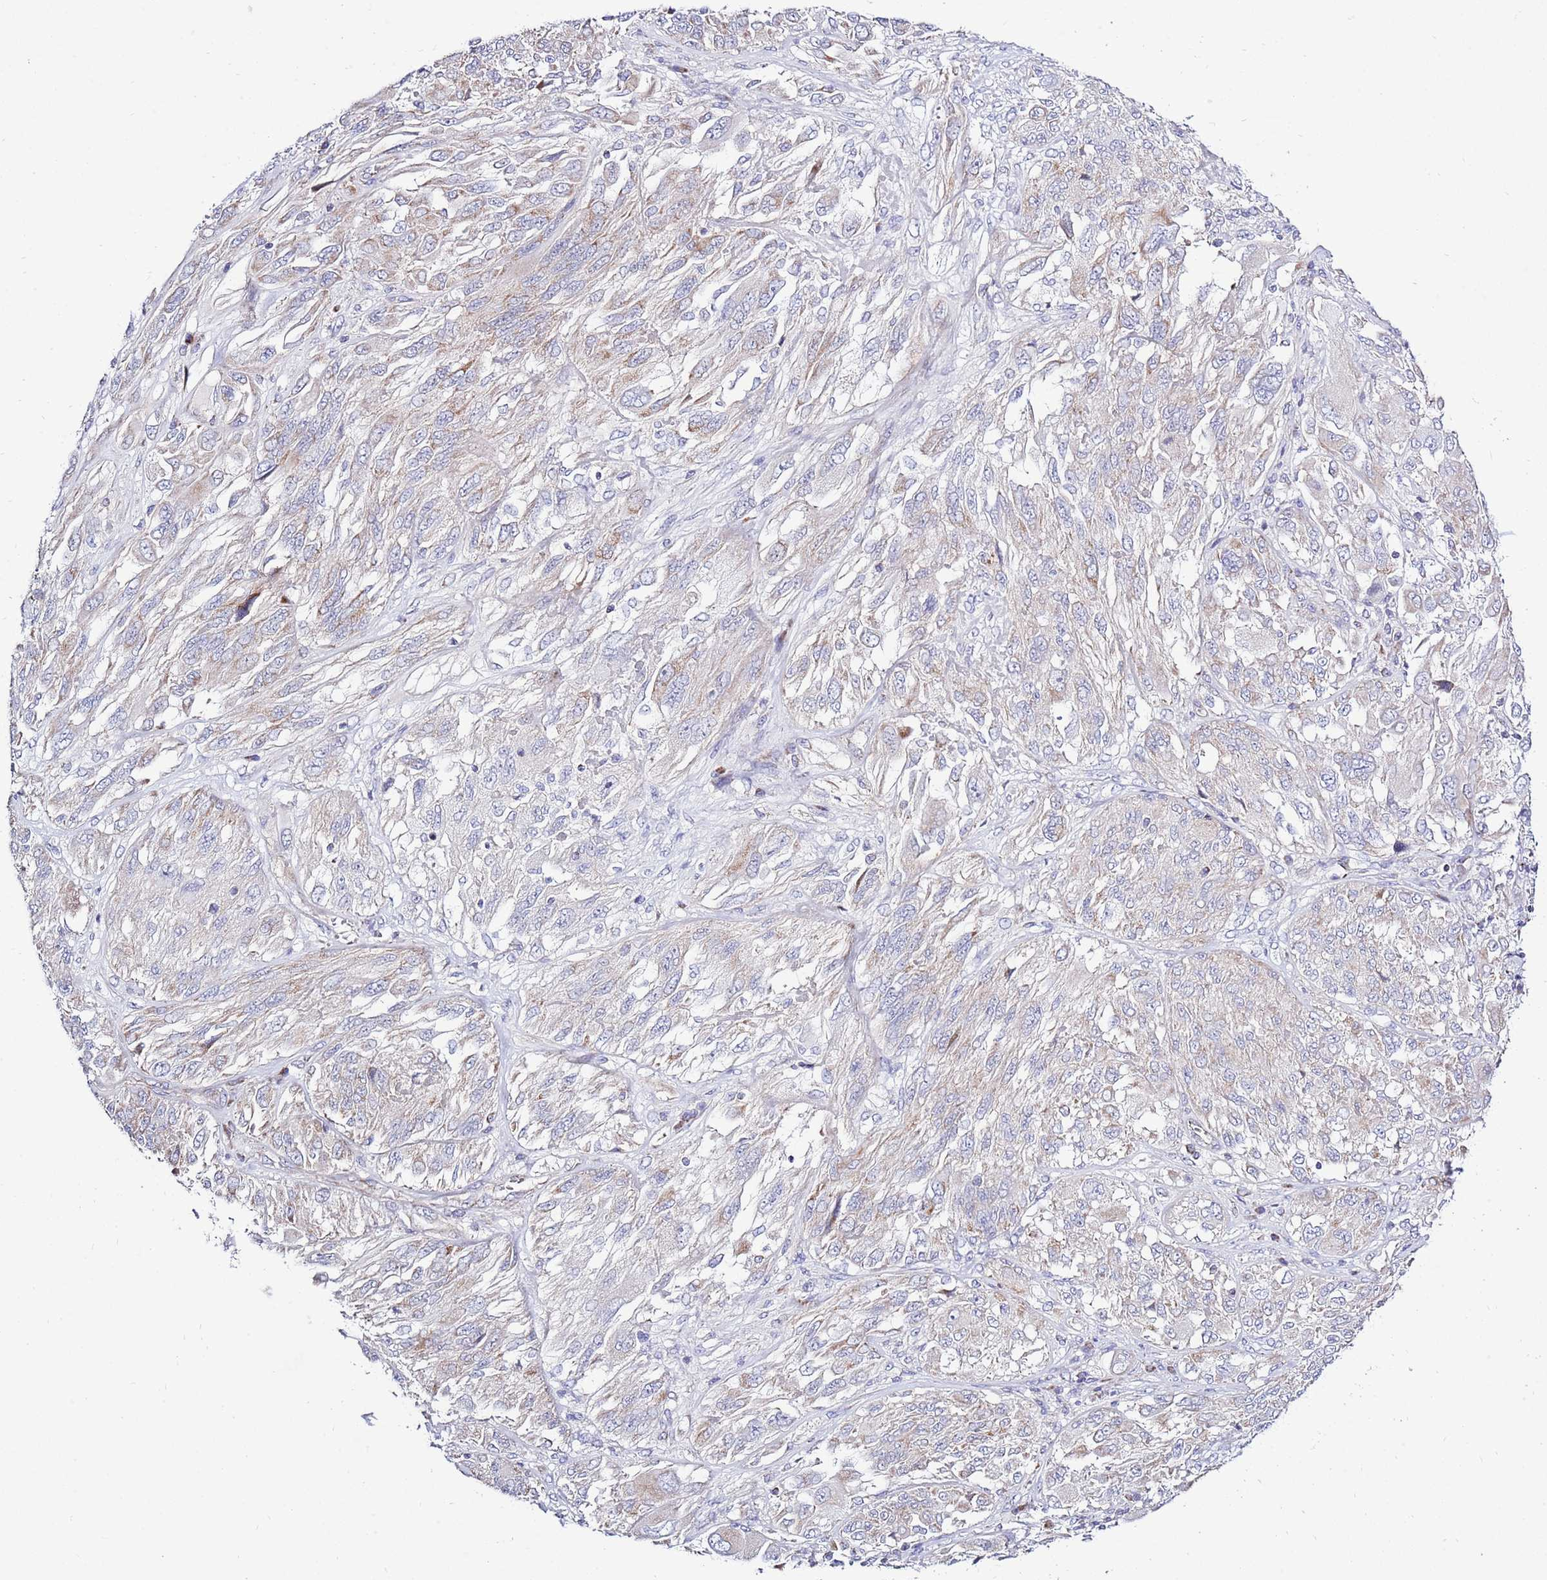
{"staining": {"intensity": "negative", "quantity": "none", "location": "none"}, "tissue": "melanoma", "cell_type": "Tumor cells", "image_type": "cancer", "snomed": [{"axis": "morphology", "description": "Malignant melanoma, NOS"}, {"axis": "topography", "description": "Skin"}], "caption": "Immunohistochemistry image of neoplastic tissue: malignant melanoma stained with DAB shows no significant protein staining in tumor cells.", "gene": "IGF1R", "patient": {"sex": "female", "age": 91}}